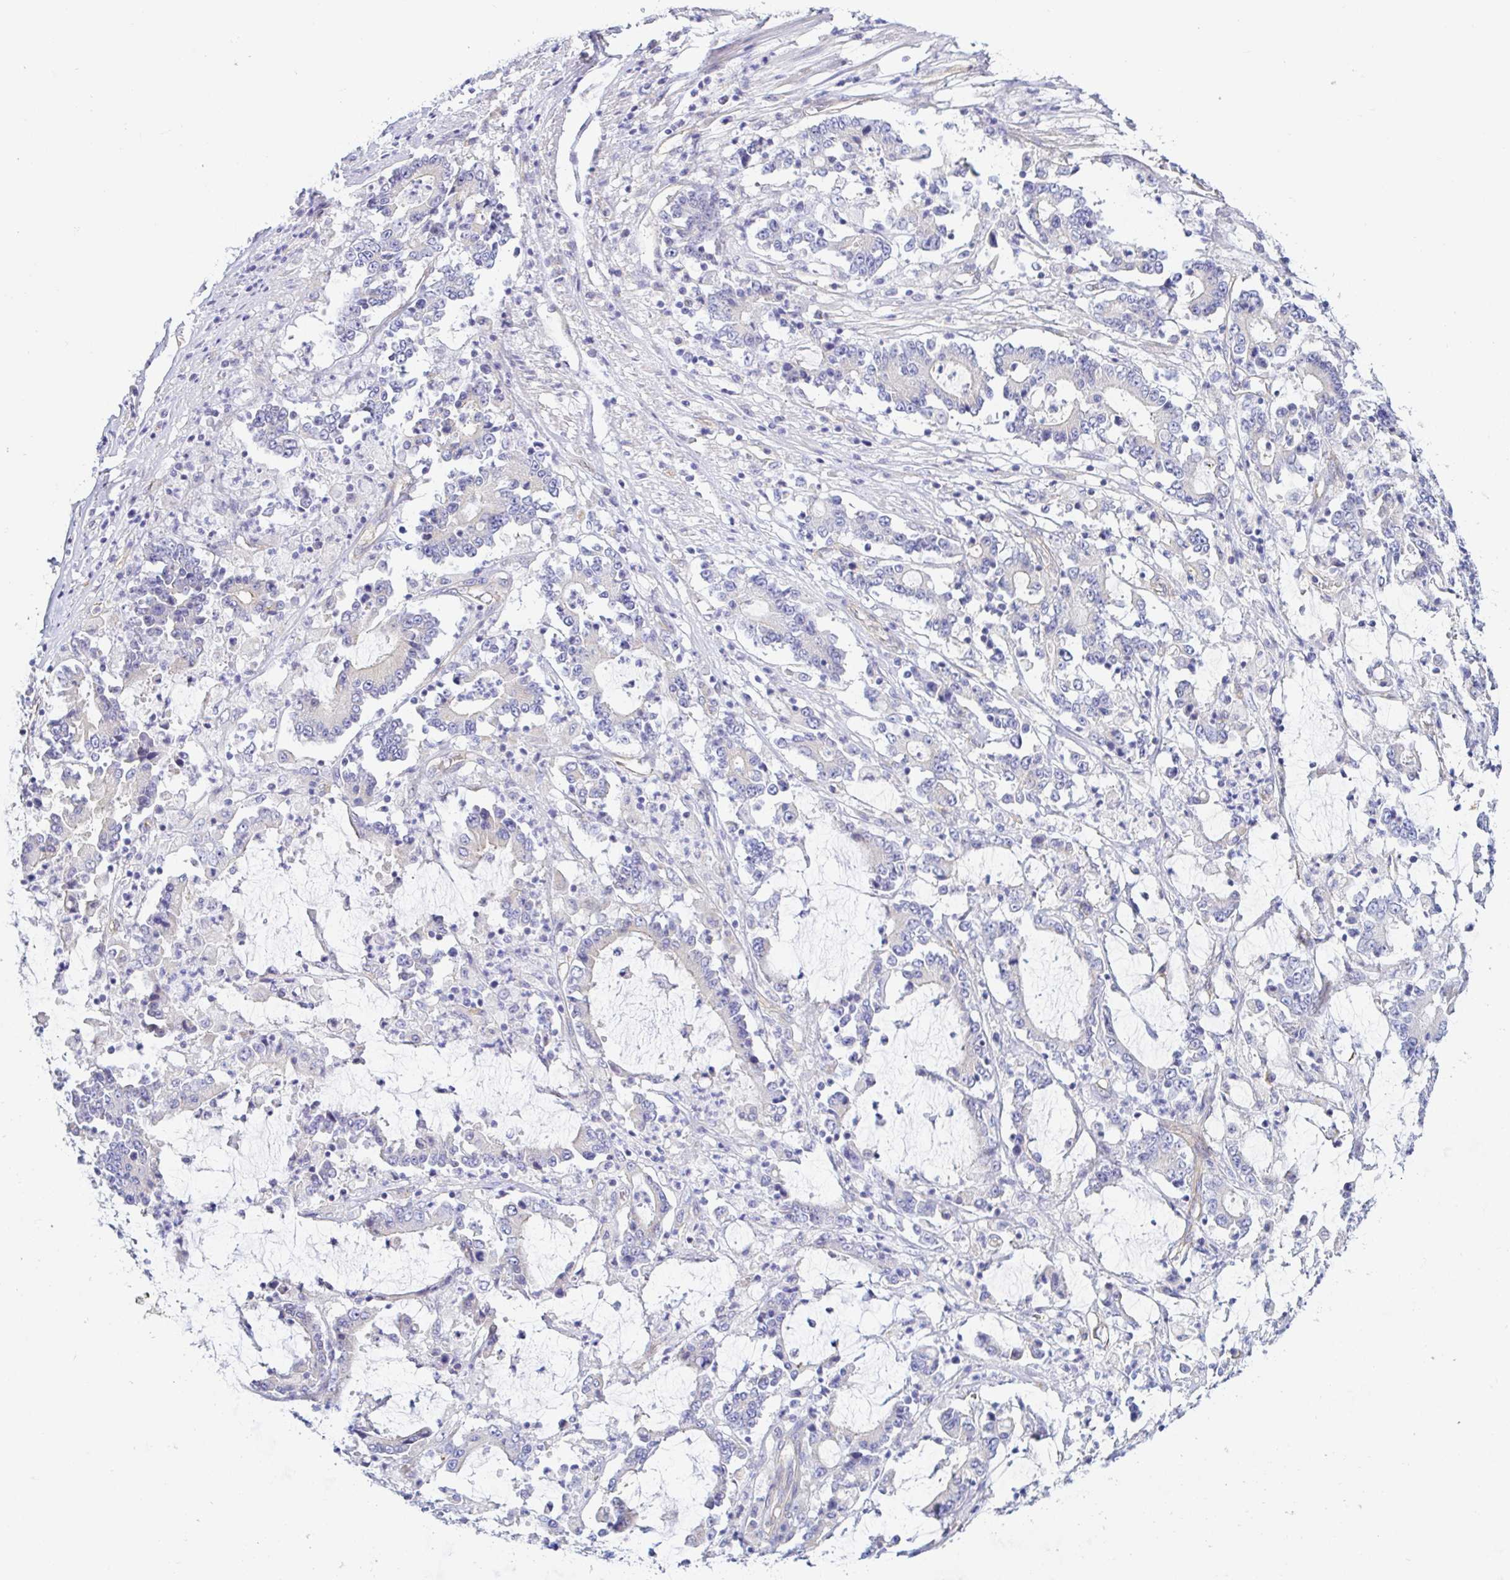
{"staining": {"intensity": "negative", "quantity": "none", "location": "none"}, "tissue": "stomach cancer", "cell_type": "Tumor cells", "image_type": "cancer", "snomed": [{"axis": "morphology", "description": "Adenocarcinoma, NOS"}, {"axis": "topography", "description": "Stomach, upper"}], "caption": "Immunohistochemistry histopathology image of human adenocarcinoma (stomach) stained for a protein (brown), which demonstrates no positivity in tumor cells.", "gene": "ARL4D", "patient": {"sex": "male", "age": 68}}